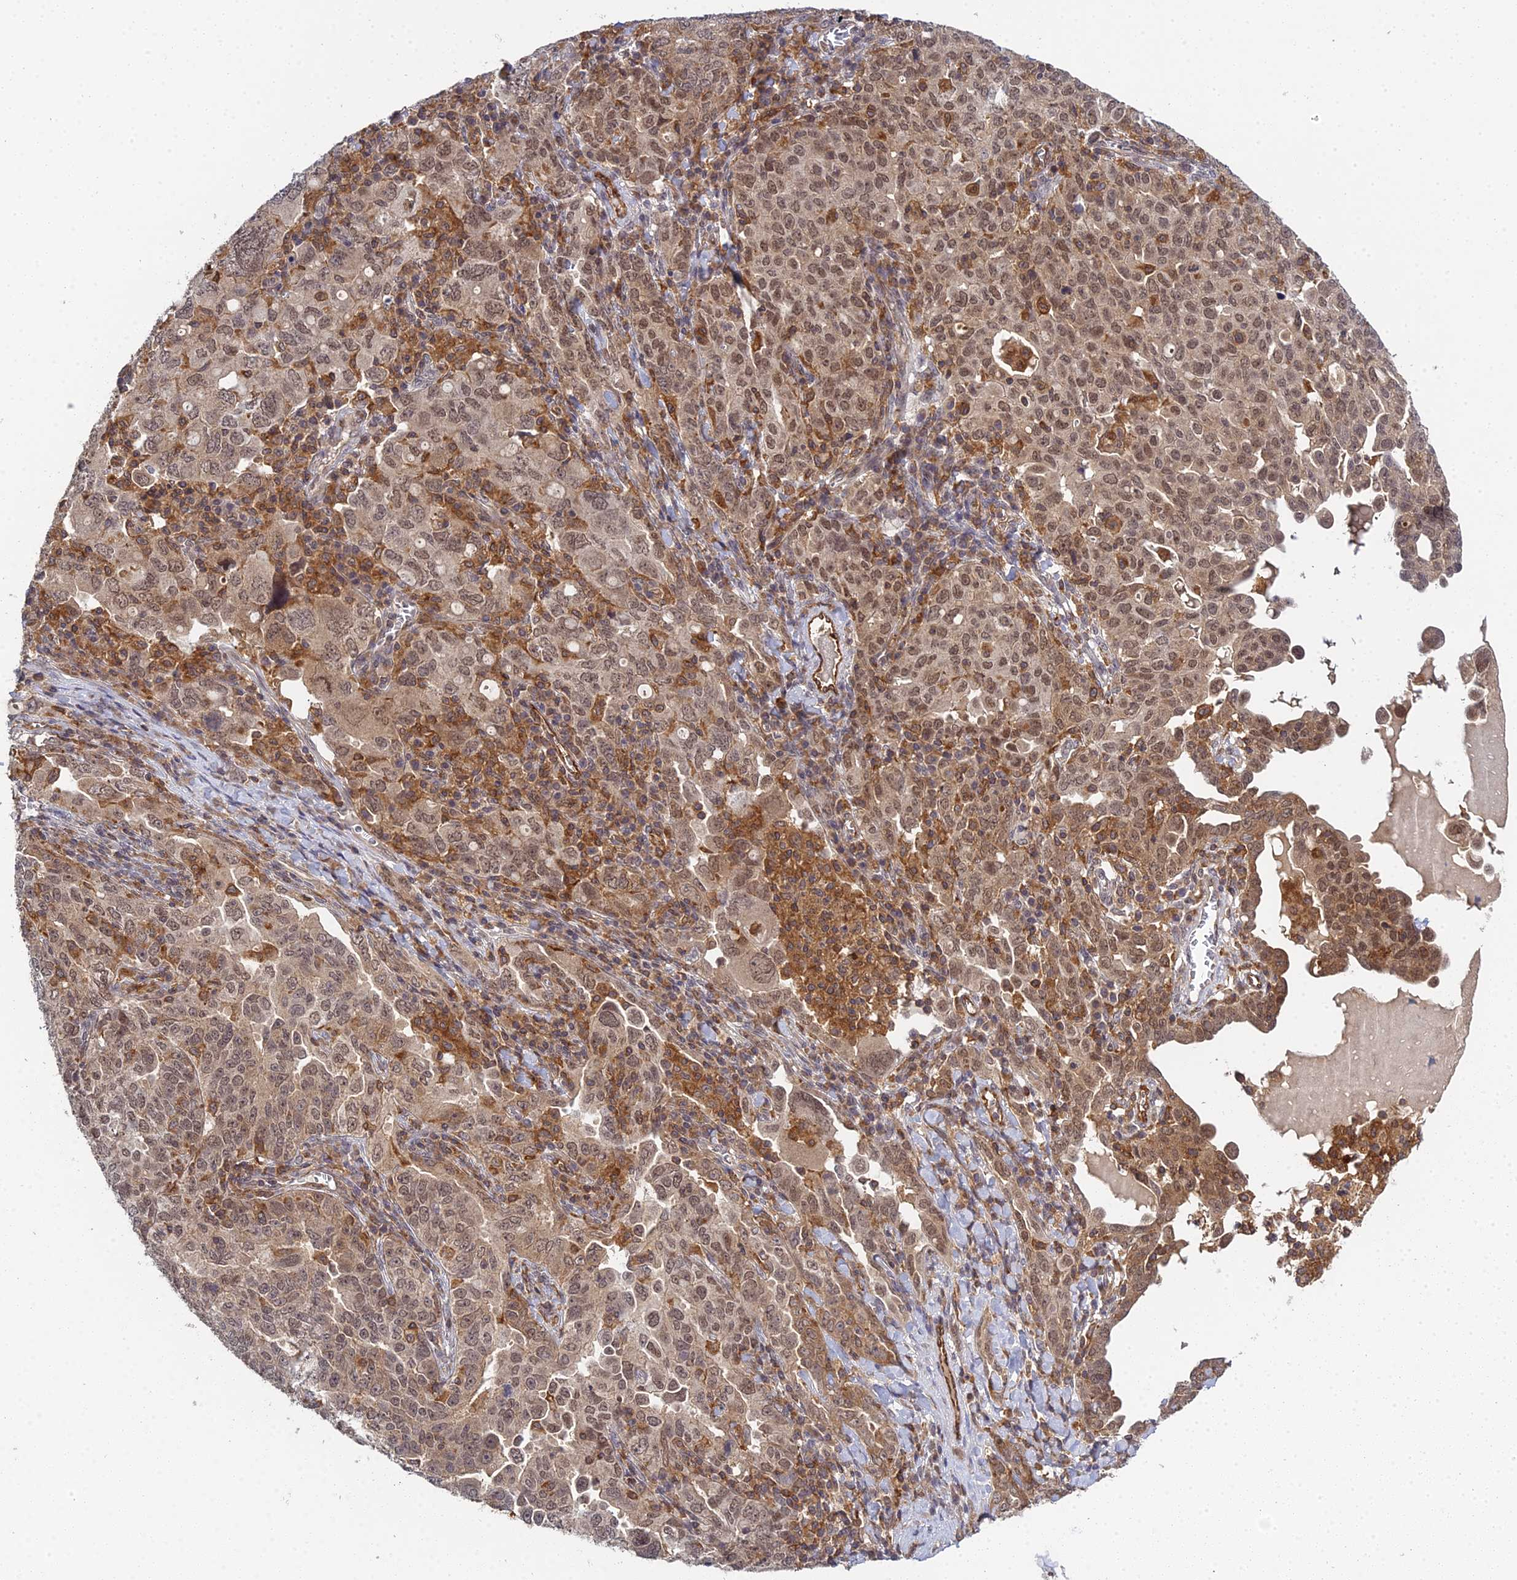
{"staining": {"intensity": "moderate", "quantity": ">75%", "location": "cytoplasmic/membranous,nuclear"}, "tissue": "ovarian cancer", "cell_type": "Tumor cells", "image_type": "cancer", "snomed": [{"axis": "morphology", "description": "Carcinoma, endometroid"}, {"axis": "topography", "description": "Ovary"}], "caption": "This image displays immunohistochemistry (IHC) staining of ovarian cancer, with medium moderate cytoplasmic/membranous and nuclear staining in about >75% of tumor cells.", "gene": "TPRX1", "patient": {"sex": "female", "age": 62}}